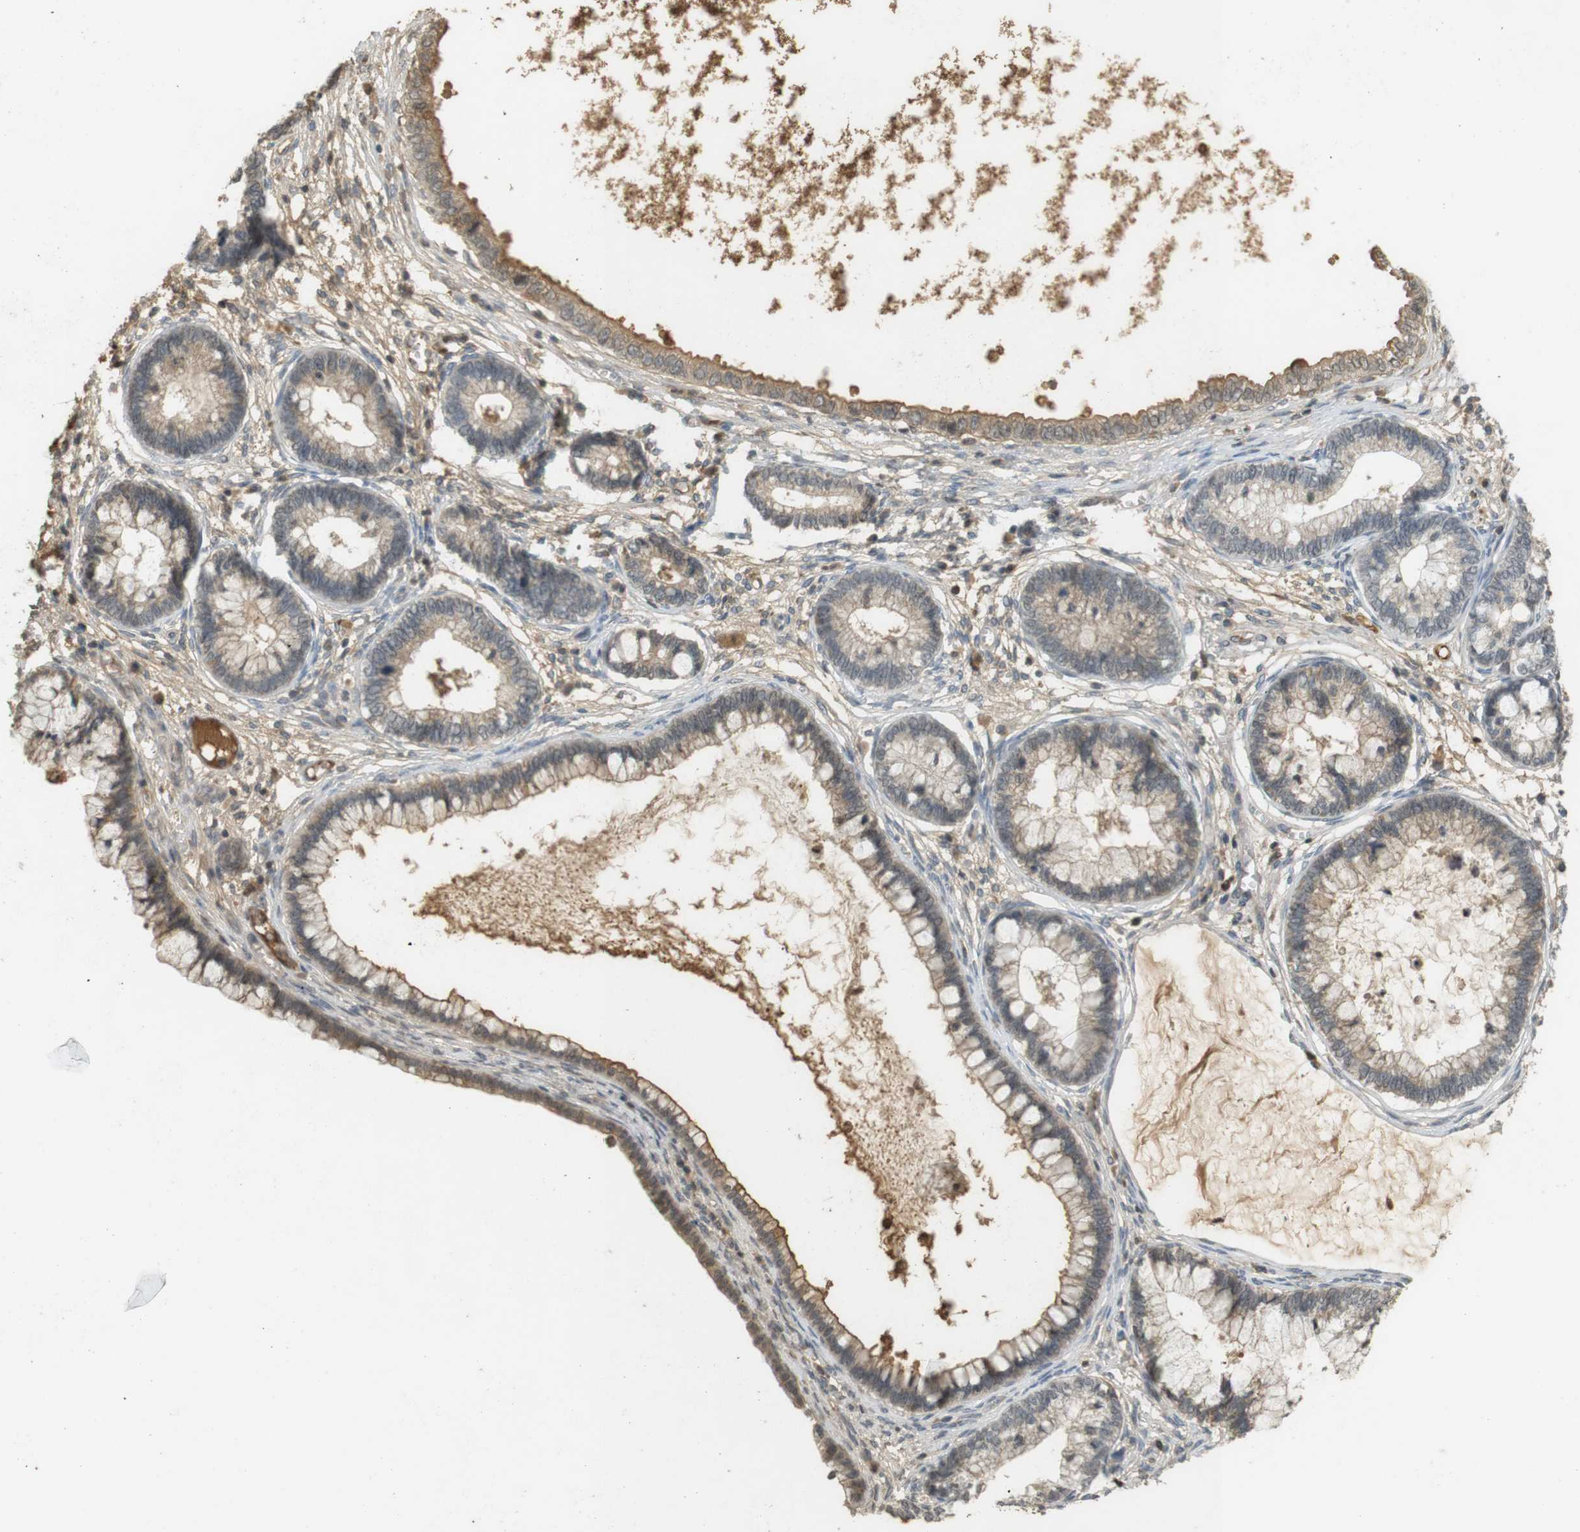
{"staining": {"intensity": "moderate", "quantity": "<25%", "location": "cytoplasmic/membranous"}, "tissue": "cervical cancer", "cell_type": "Tumor cells", "image_type": "cancer", "snomed": [{"axis": "morphology", "description": "Adenocarcinoma, NOS"}, {"axis": "topography", "description": "Cervix"}], "caption": "Immunohistochemical staining of cervical adenocarcinoma shows low levels of moderate cytoplasmic/membranous staining in about <25% of tumor cells.", "gene": "SRR", "patient": {"sex": "female", "age": 44}}